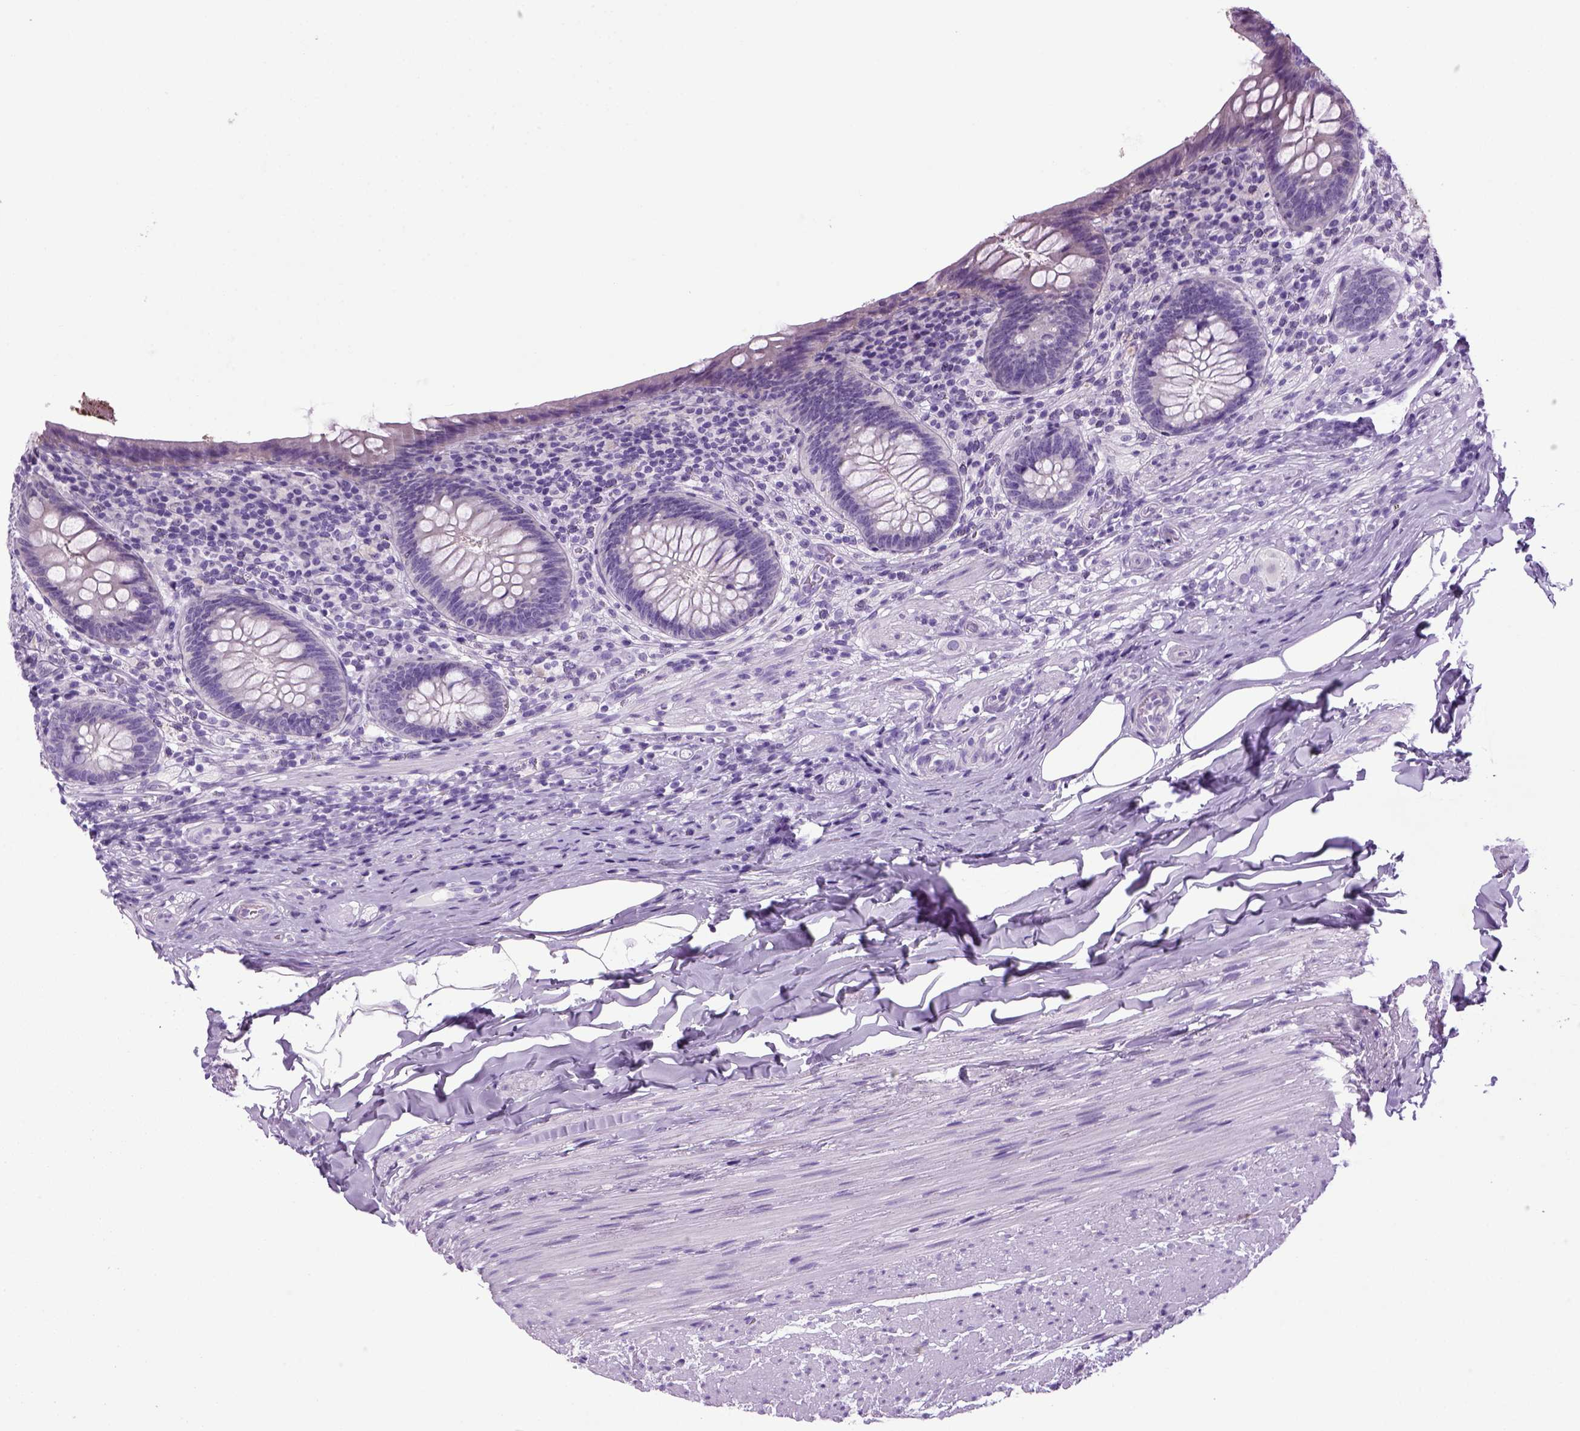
{"staining": {"intensity": "negative", "quantity": "none", "location": "none"}, "tissue": "appendix", "cell_type": "Glandular cells", "image_type": "normal", "snomed": [{"axis": "morphology", "description": "Normal tissue, NOS"}, {"axis": "topography", "description": "Appendix"}], "caption": "Appendix was stained to show a protein in brown. There is no significant staining in glandular cells. (Stains: DAB IHC with hematoxylin counter stain, Microscopy: brightfield microscopy at high magnification).", "gene": "HMCN2", "patient": {"sex": "male", "age": 47}}